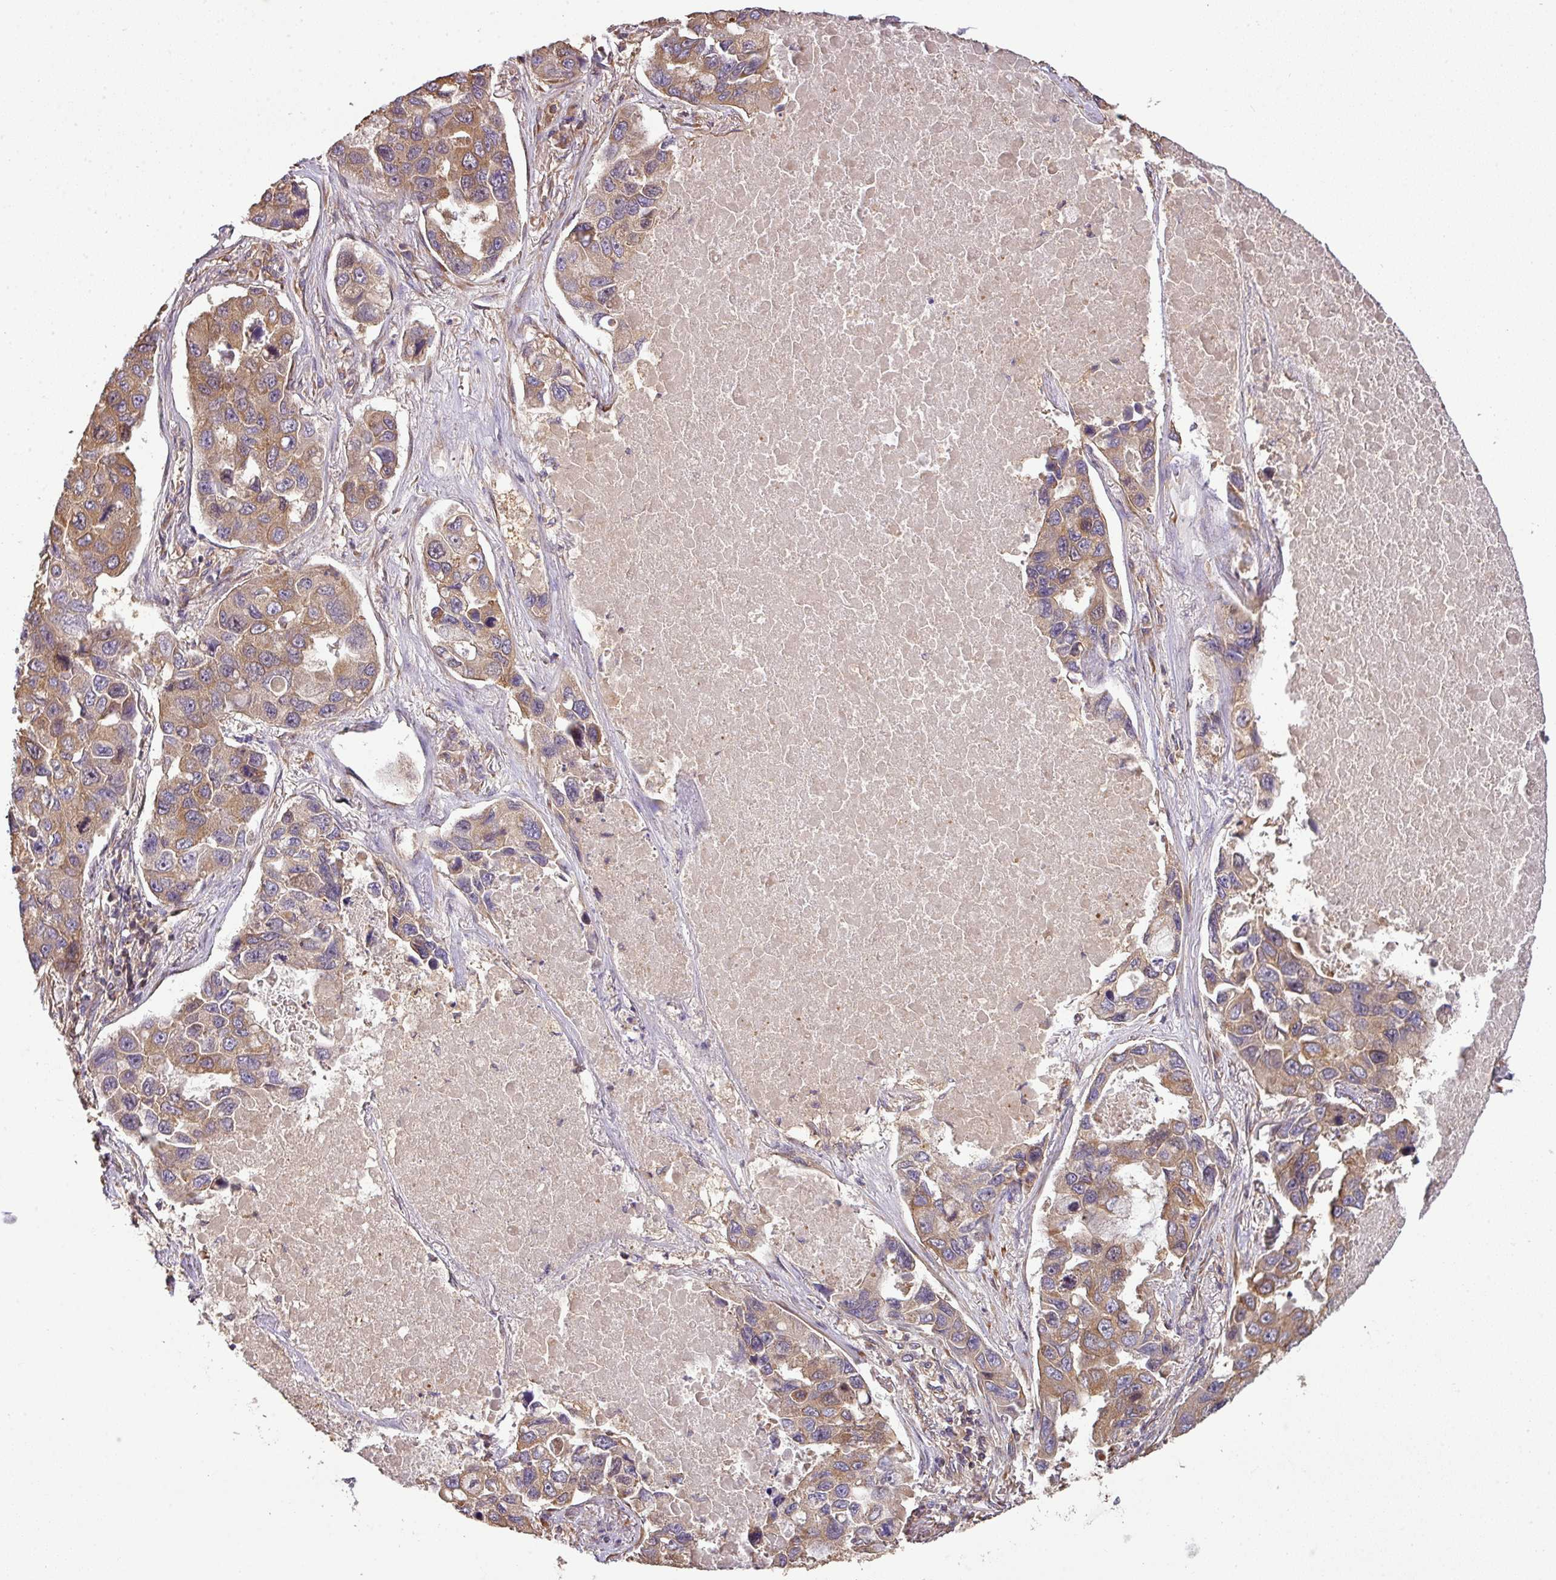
{"staining": {"intensity": "moderate", "quantity": ">75%", "location": "cytoplasmic/membranous,nuclear"}, "tissue": "lung cancer", "cell_type": "Tumor cells", "image_type": "cancer", "snomed": [{"axis": "morphology", "description": "Adenocarcinoma, NOS"}, {"axis": "topography", "description": "Lung"}], "caption": "This image shows IHC staining of human lung adenocarcinoma, with medium moderate cytoplasmic/membranous and nuclear positivity in about >75% of tumor cells.", "gene": "VENTX", "patient": {"sex": "male", "age": 64}}